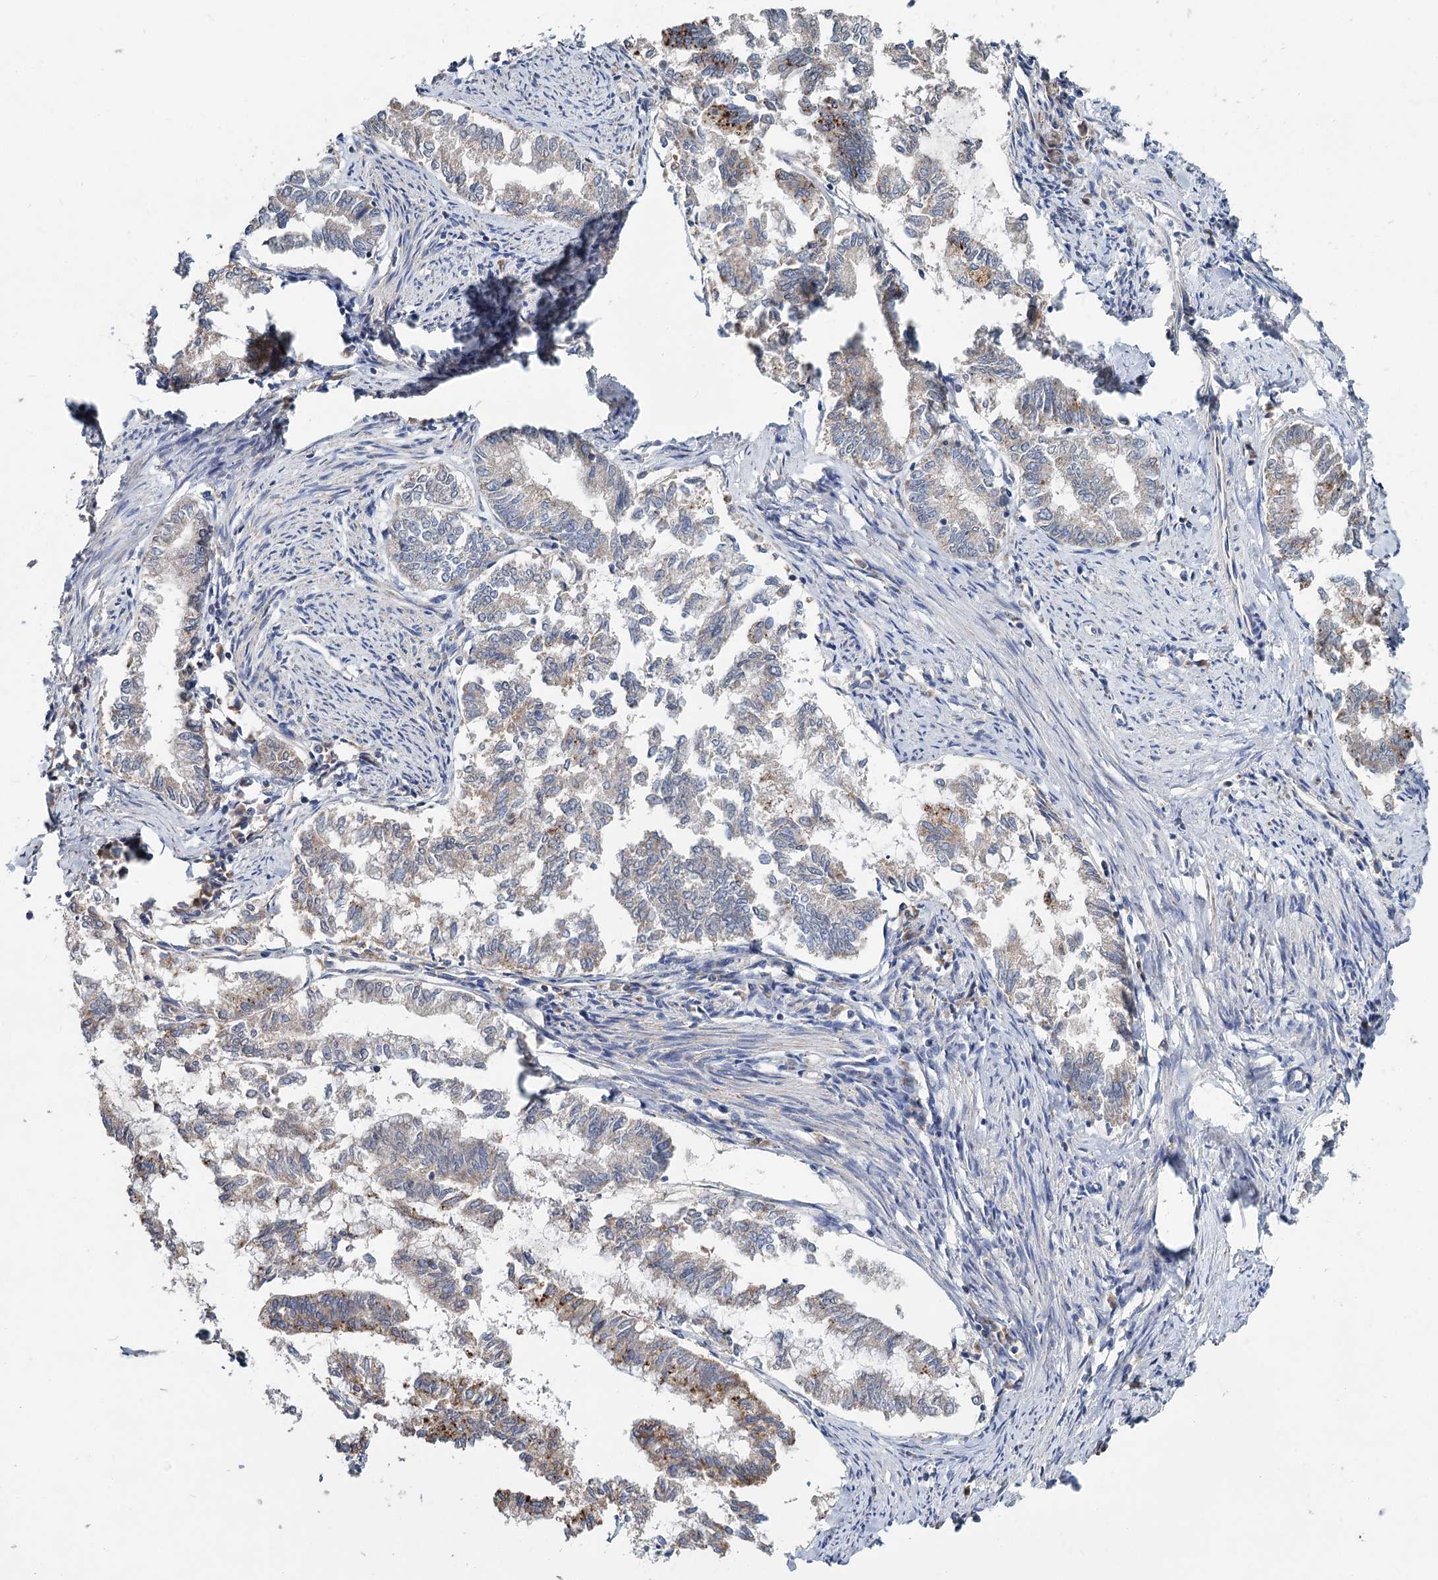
{"staining": {"intensity": "moderate", "quantity": "<25%", "location": "cytoplasmic/membranous"}, "tissue": "endometrial cancer", "cell_type": "Tumor cells", "image_type": "cancer", "snomed": [{"axis": "morphology", "description": "Adenocarcinoma, NOS"}, {"axis": "topography", "description": "Endometrium"}], "caption": "An immunohistochemistry histopathology image of neoplastic tissue is shown. Protein staining in brown shows moderate cytoplasmic/membranous positivity in endometrial cancer within tumor cells. (Stains: DAB in brown, nuclei in blue, Microscopy: brightfield microscopy at high magnification).", "gene": "ANKRD16", "patient": {"sex": "female", "age": 79}}